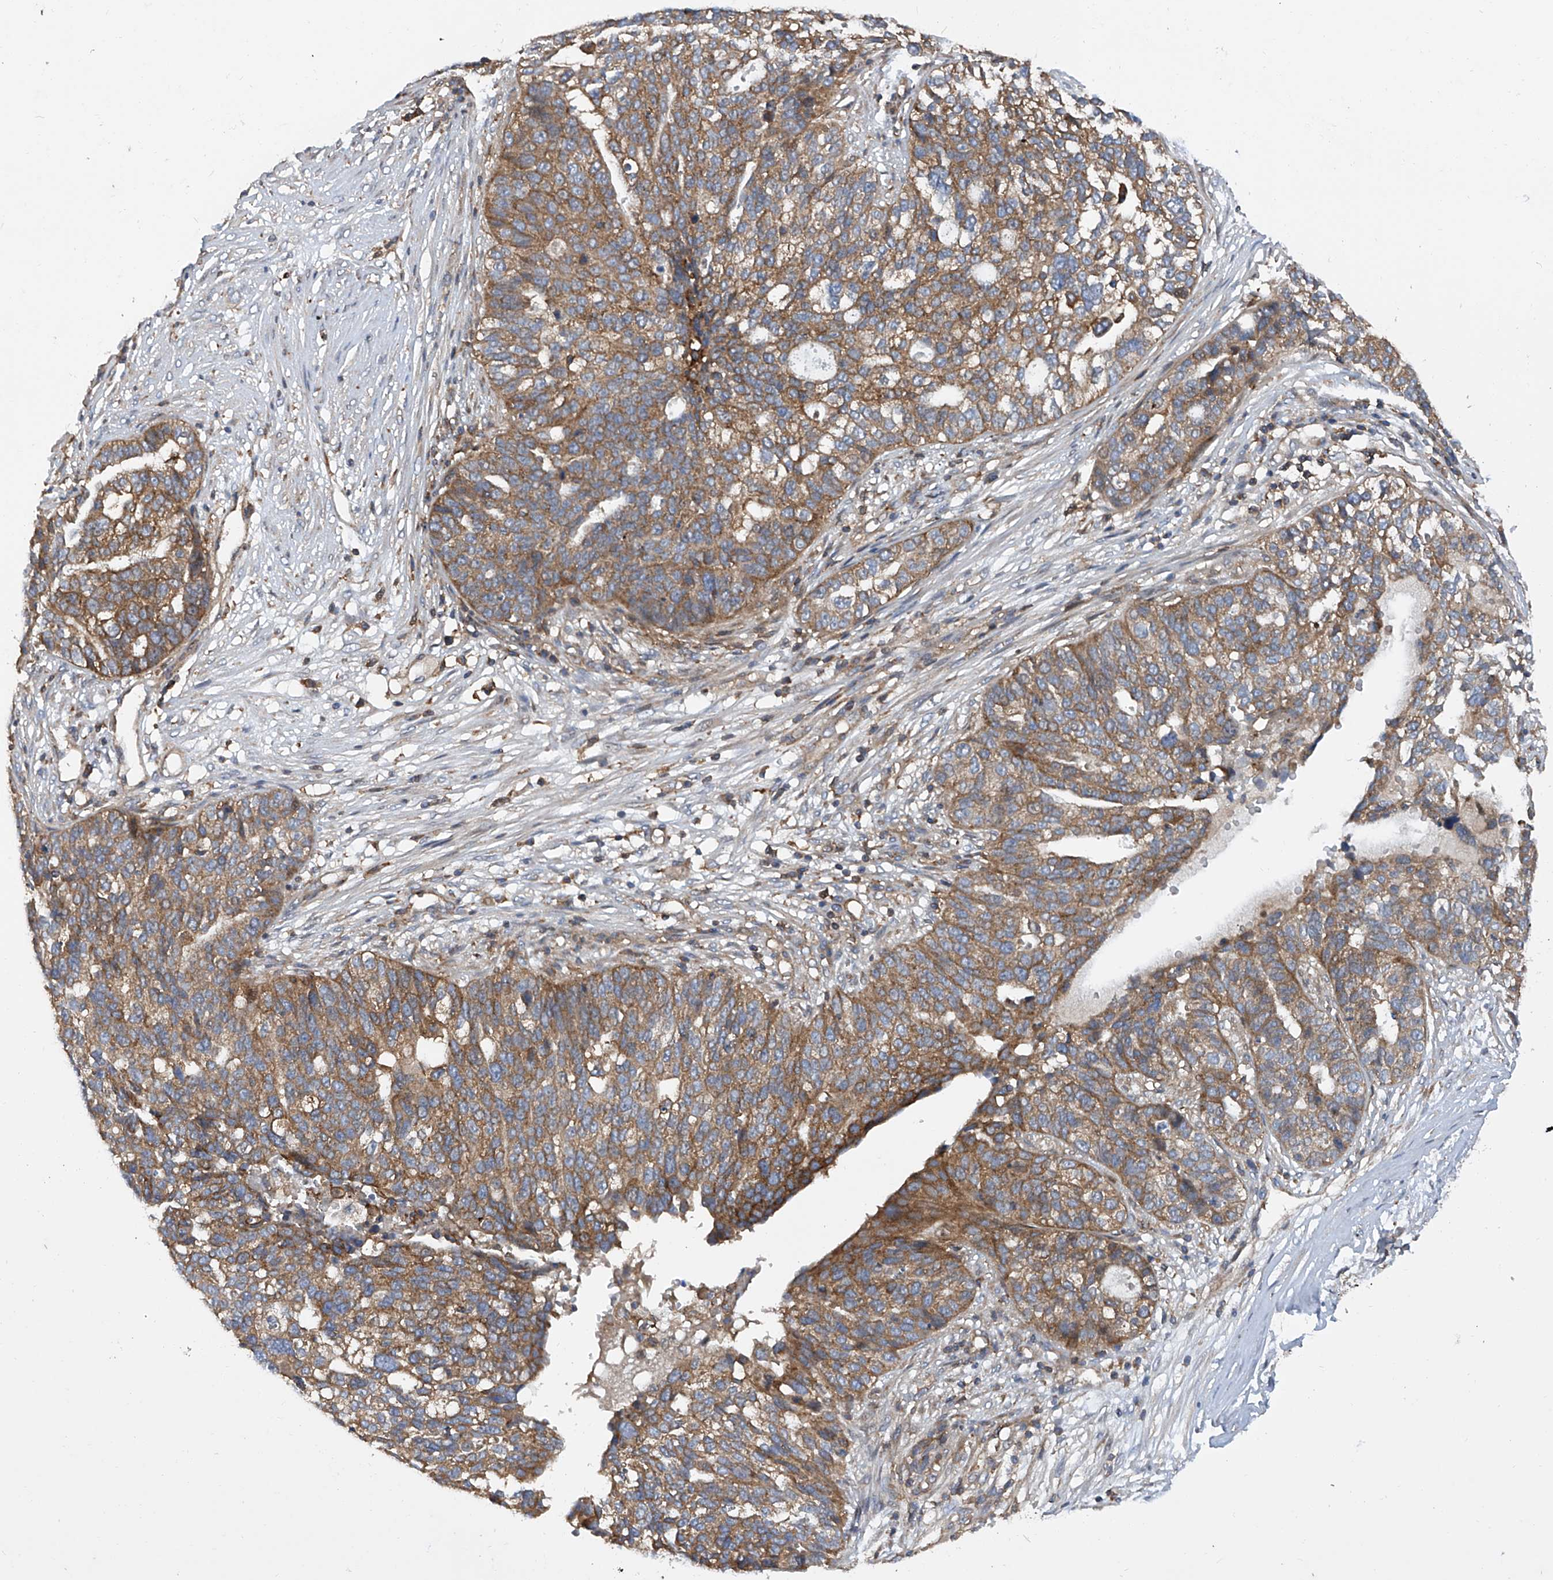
{"staining": {"intensity": "moderate", "quantity": ">75%", "location": "cytoplasmic/membranous"}, "tissue": "ovarian cancer", "cell_type": "Tumor cells", "image_type": "cancer", "snomed": [{"axis": "morphology", "description": "Cystadenocarcinoma, serous, NOS"}, {"axis": "topography", "description": "Ovary"}], "caption": "Tumor cells display medium levels of moderate cytoplasmic/membranous expression in about >75% of cells in human ovarian serous cystadenocarcinoma.", "gene": "SMAP1", "patient": {"sex": "female", "age": 59}}